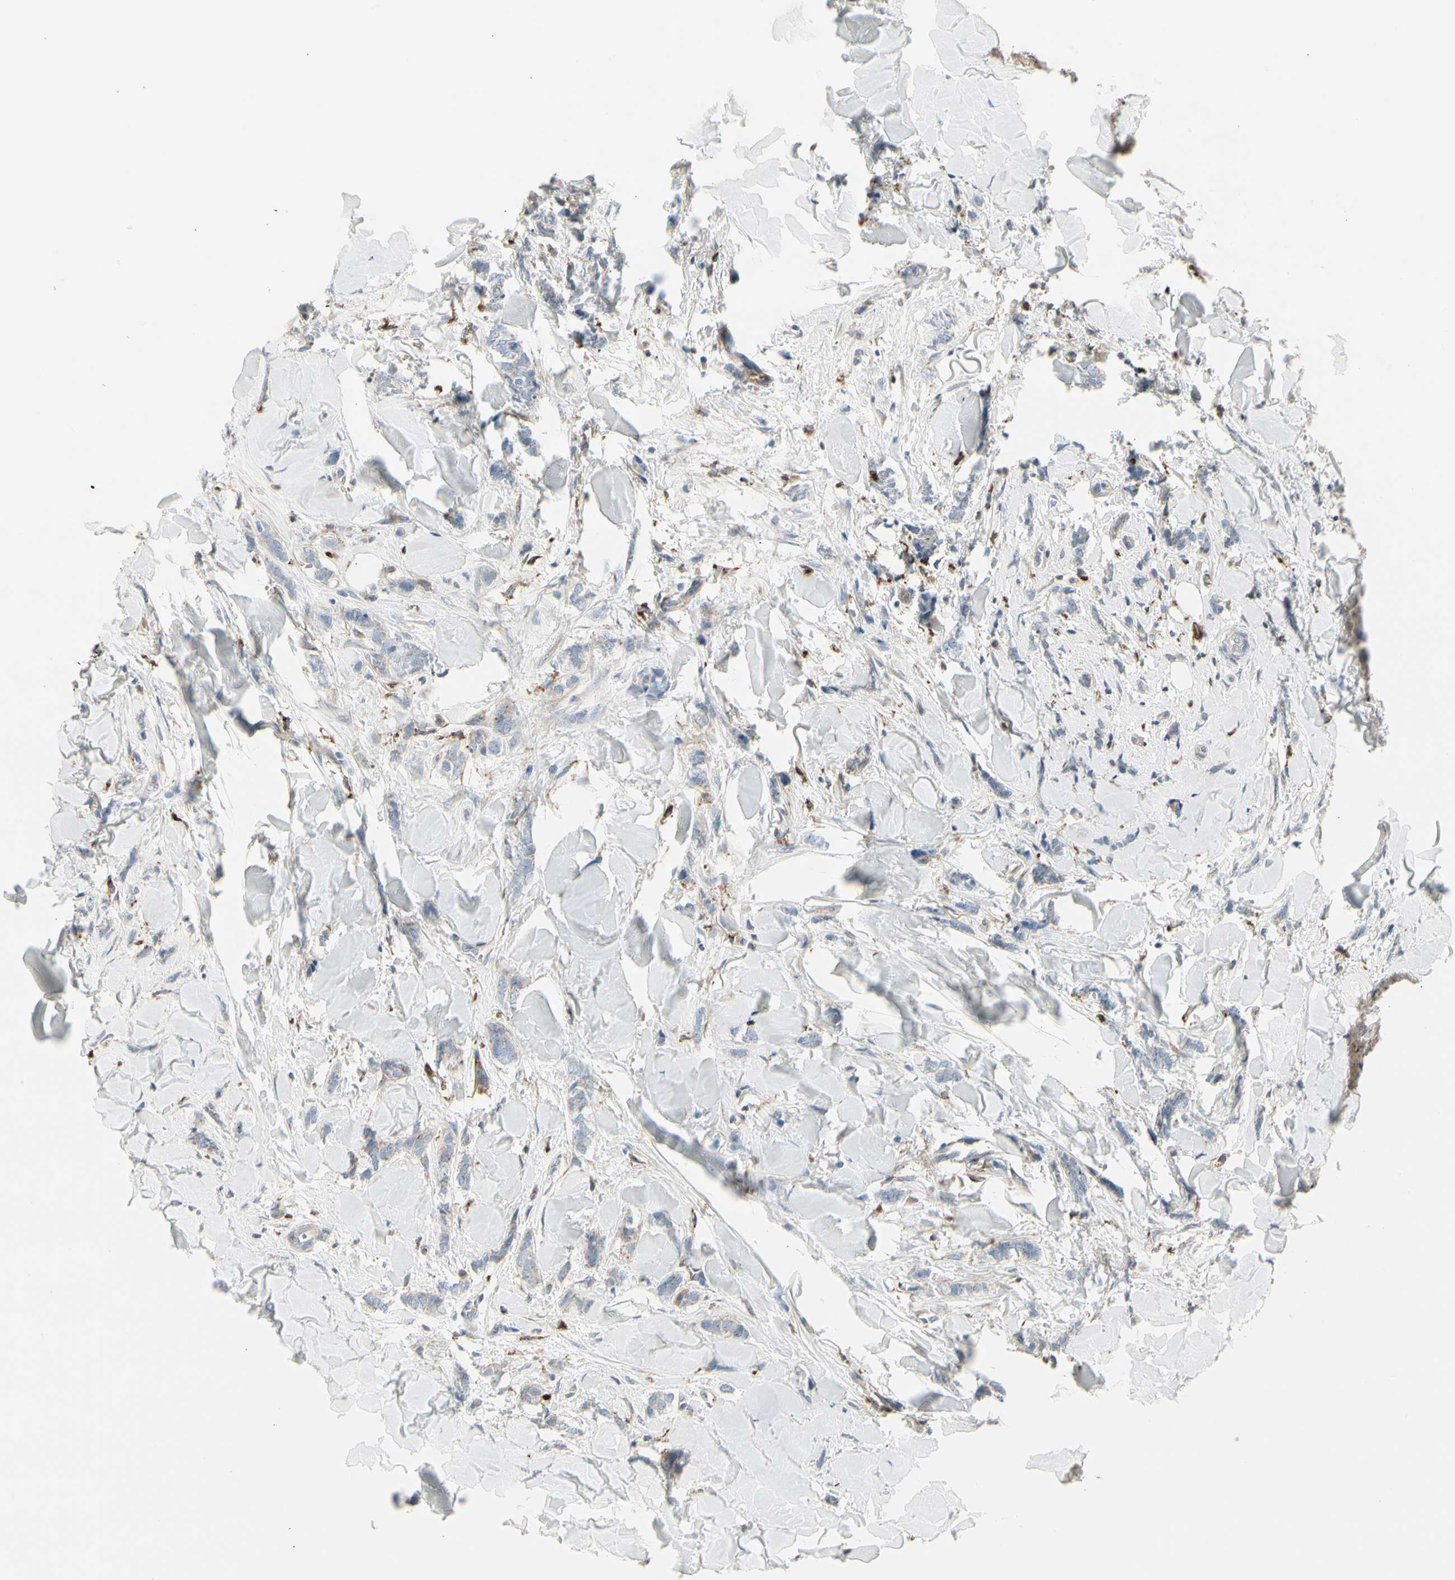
{"staining": {"intensity": "negative", "quantity": "none", "location": "none"}, "tissue": "breast cancer", "cell_type": "Tumor cells", "image_type": "cancer", "snomed": [{"axis": "morphology", "description": "Lobular carcinoma"}, {"axis": "topography", "description": "Skin"}, {"axis": "topography", "description": "Breast"}], "caption": "There is no significant positivity in tumor cells of breast lobular carcinoma.", "gene": "ATP6V1B2", "patient": {"sex": "female", "age": 46}}